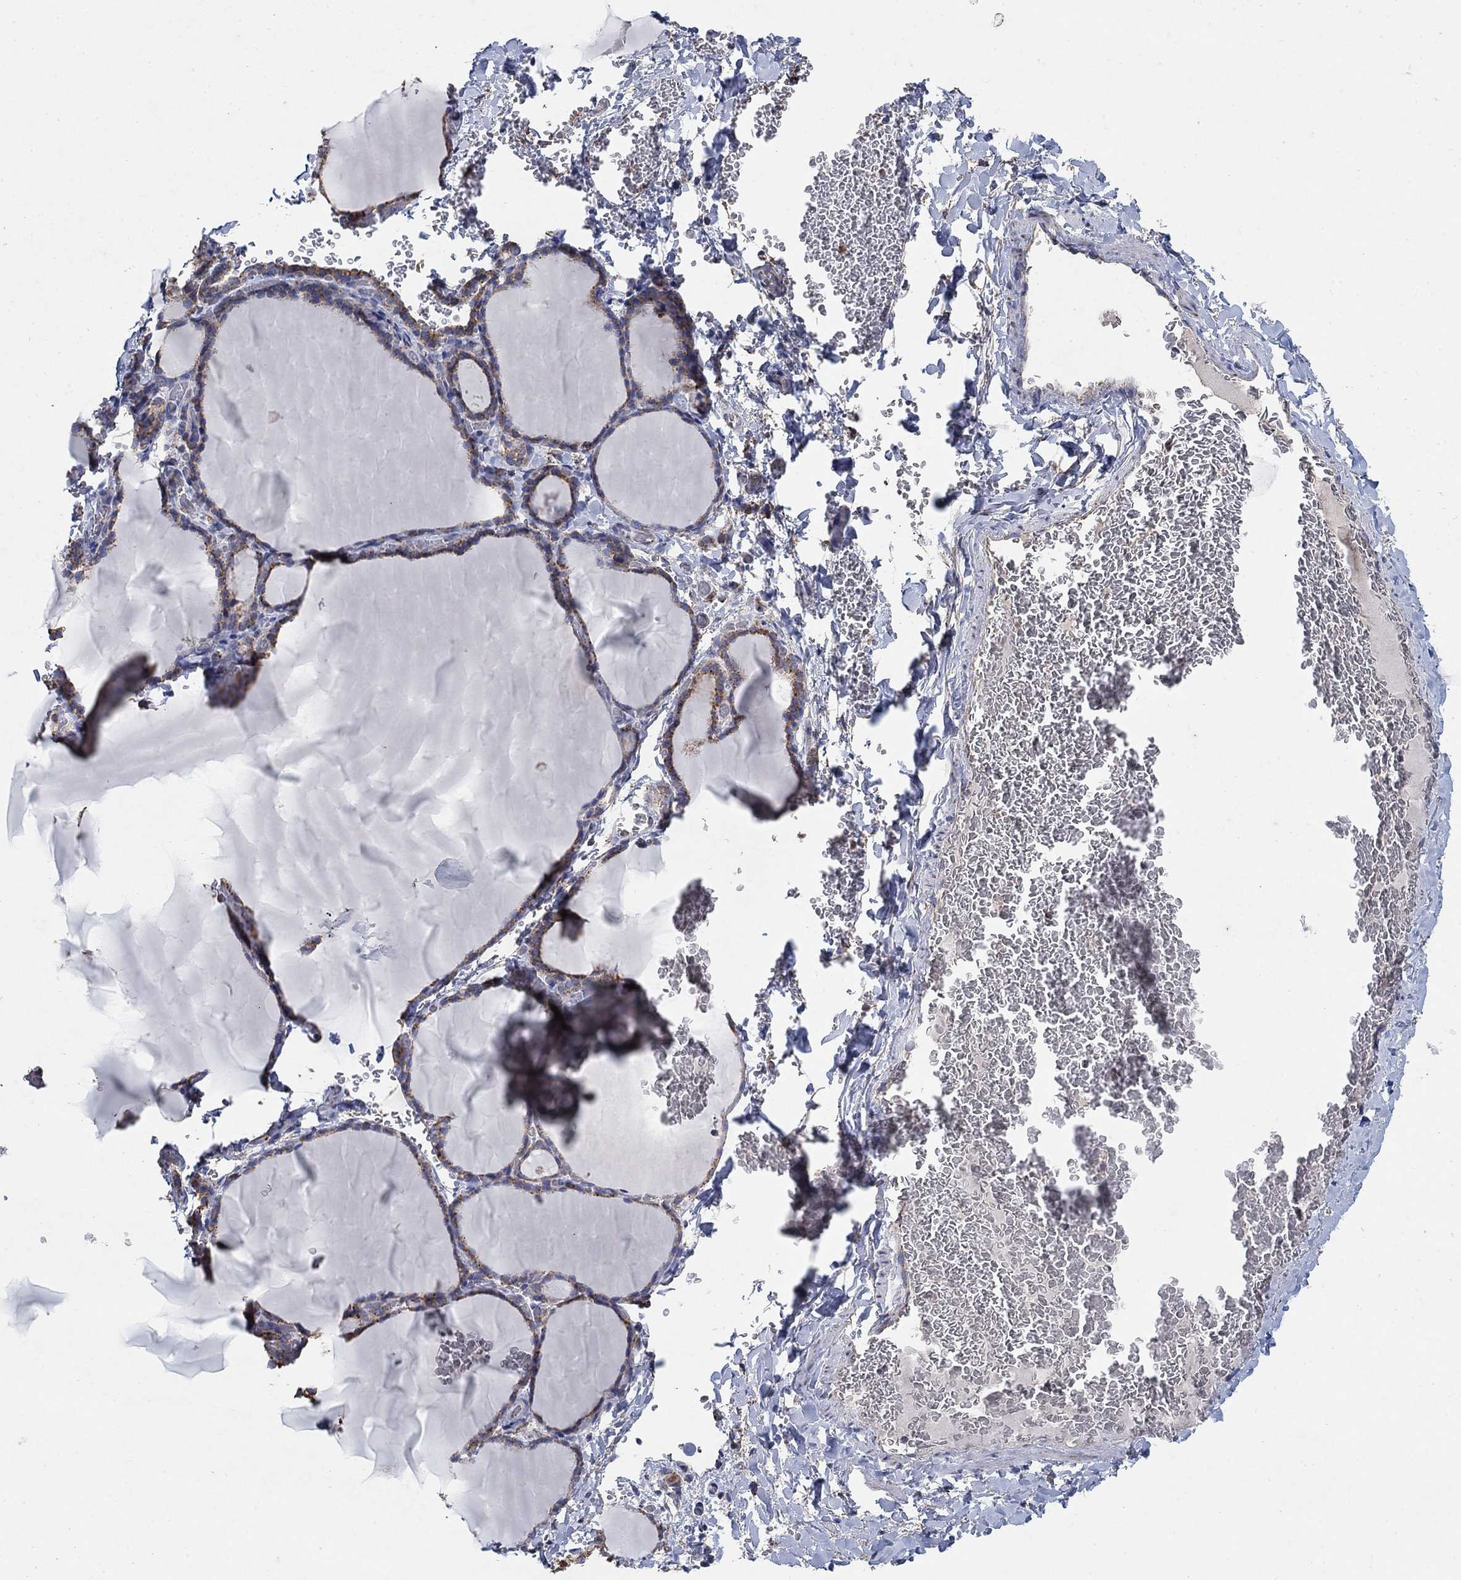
{"staining": {"intensity": "strong", "quantity": "25%-75%", "location": "cytoplasmic/membranous"}, "tissue": "thyroid gland", "cell_type": "Glandular cells", "image_type": "normal", "snomed": [{"axis": "morphology", "description": "Normal tissue, NOS"}, {"axis": "morphology", "description": "Hyperplasia, NOS"}, {"axis": "topography", "description": "Thyroid gland"}], "caption": "Thyroid gland stained with DAB immunohistochemistry exhibits high levels of strong cytoplasmic/membranous expression in about 25%-75% of glandular cells.", "gene": "PNPLA2", "patient": {"sex": "female", "age": 27}}